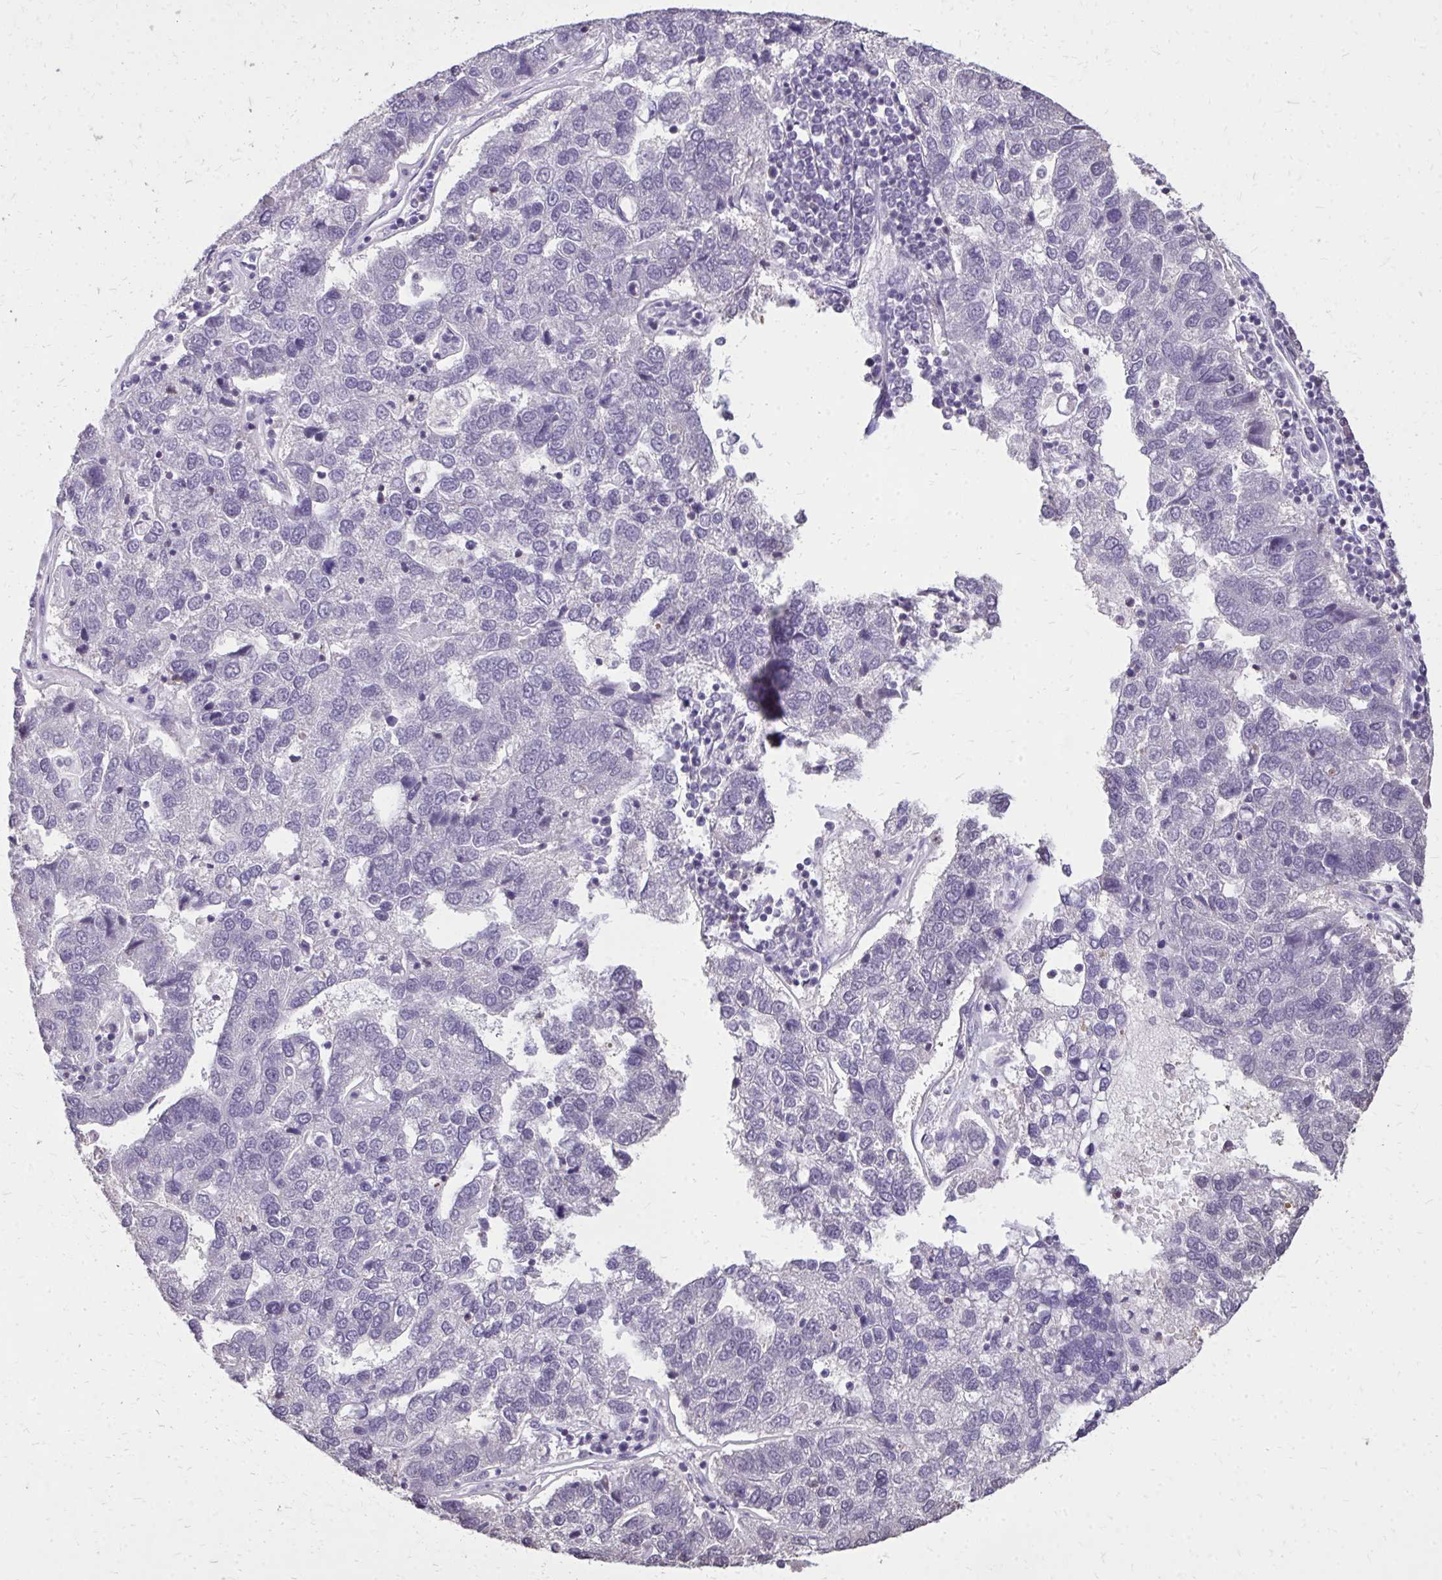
{"staining": {"intensity": "negative", "quantity": "none", "location": "none"}, "tissue": "pancreatic cancer", "cell_type": "Tumor cells", "image_type": "cancer", "snomed": [{"axis": "morphology", "description": "Adenocarcinoma, NOS"}, {"axis": "topography", "description": "Pancreas"}], "caption": "This is an IHC photomicrograph of human adenocarcinoma (pancreatic). There is no positivity in tumor cells.", "gene": "AKAP5", "patient": {"sex": "female", "age": 61}}